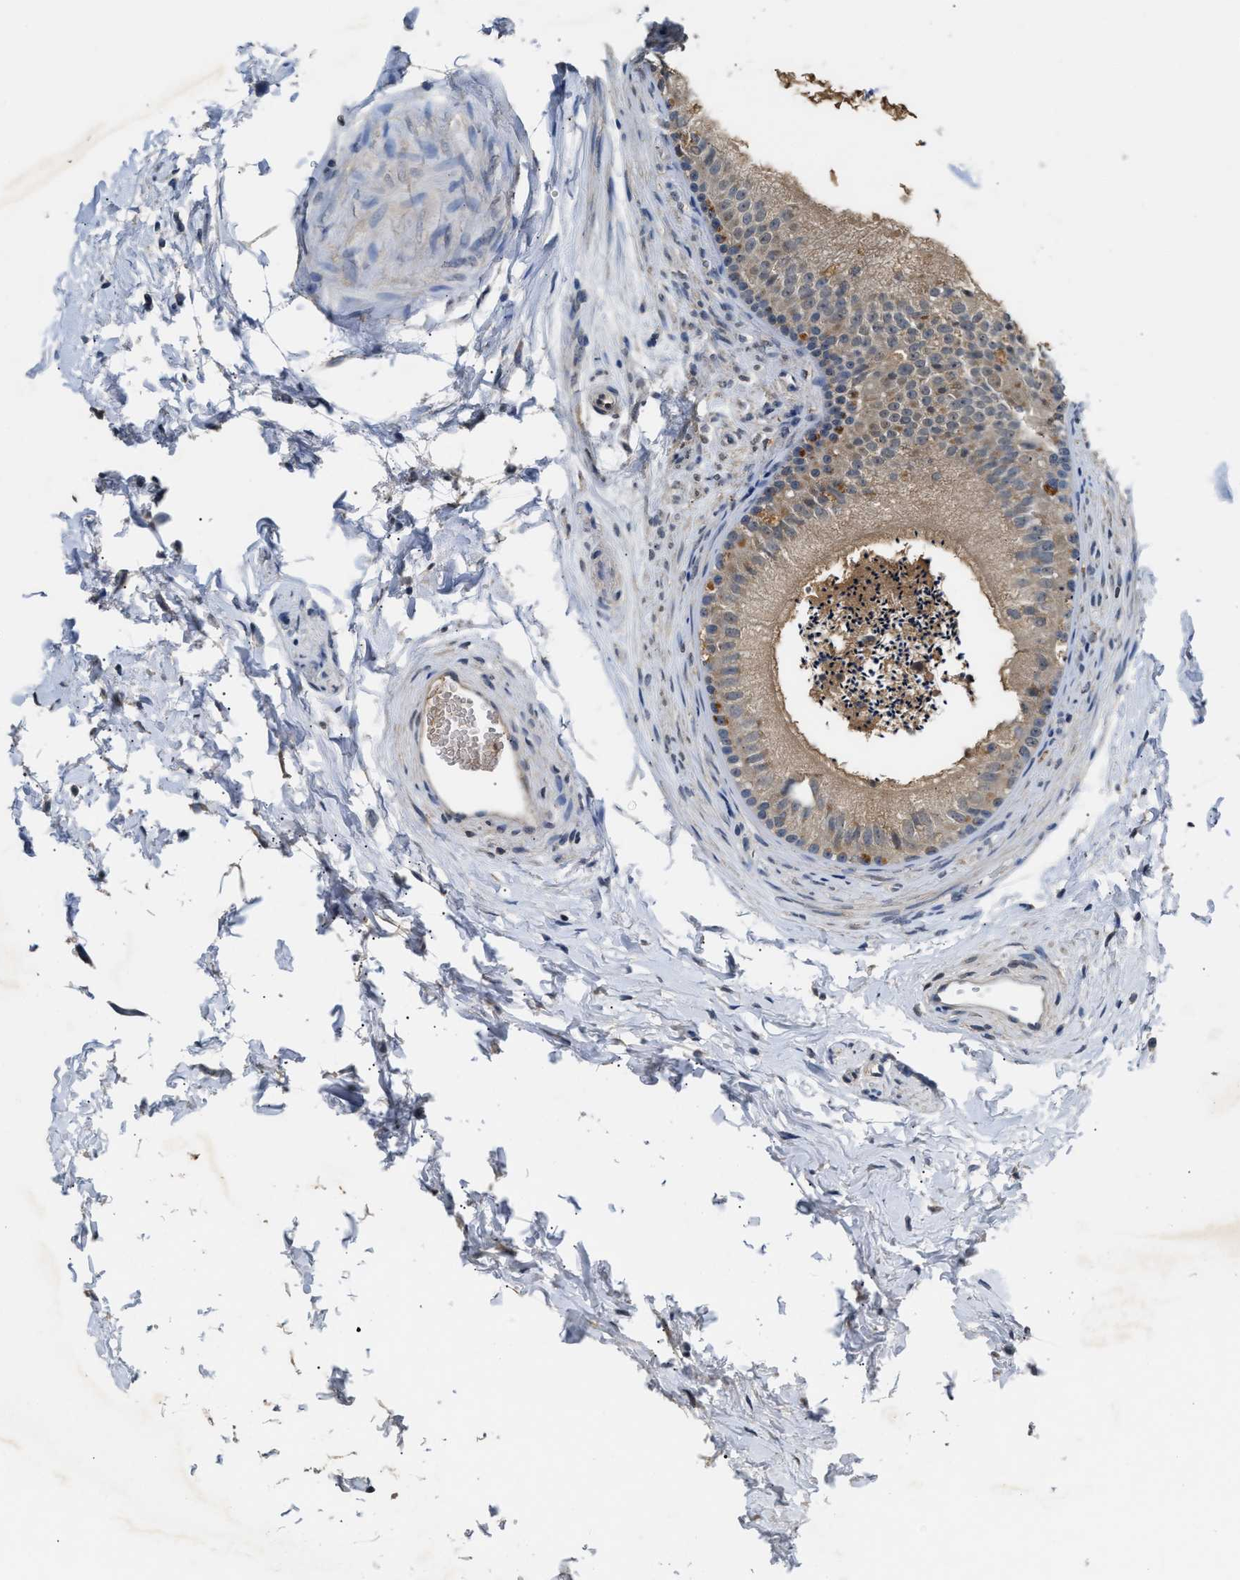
{"staining": {"intensity": "weak", "quantity": ">75%", "location": "cytoplasmic/membranous"}, "tissue": "epididymis", "cell_type": "Glandular cells", "image_type": "normal", "snomed": [{"axis": "morphology", "description": "Normal tissue, NOS"}, {"axis": "topography", "description": "Epididymis"}], "caption": "Immunohistochemical staining of unremarkable human epididymis exhibits >75% levels of weak cytoplasmic/membranous protein expression in approximately >75% of glandular cells.", "gene": "INHA", "patient": {"sex": "male", "age": 56}}